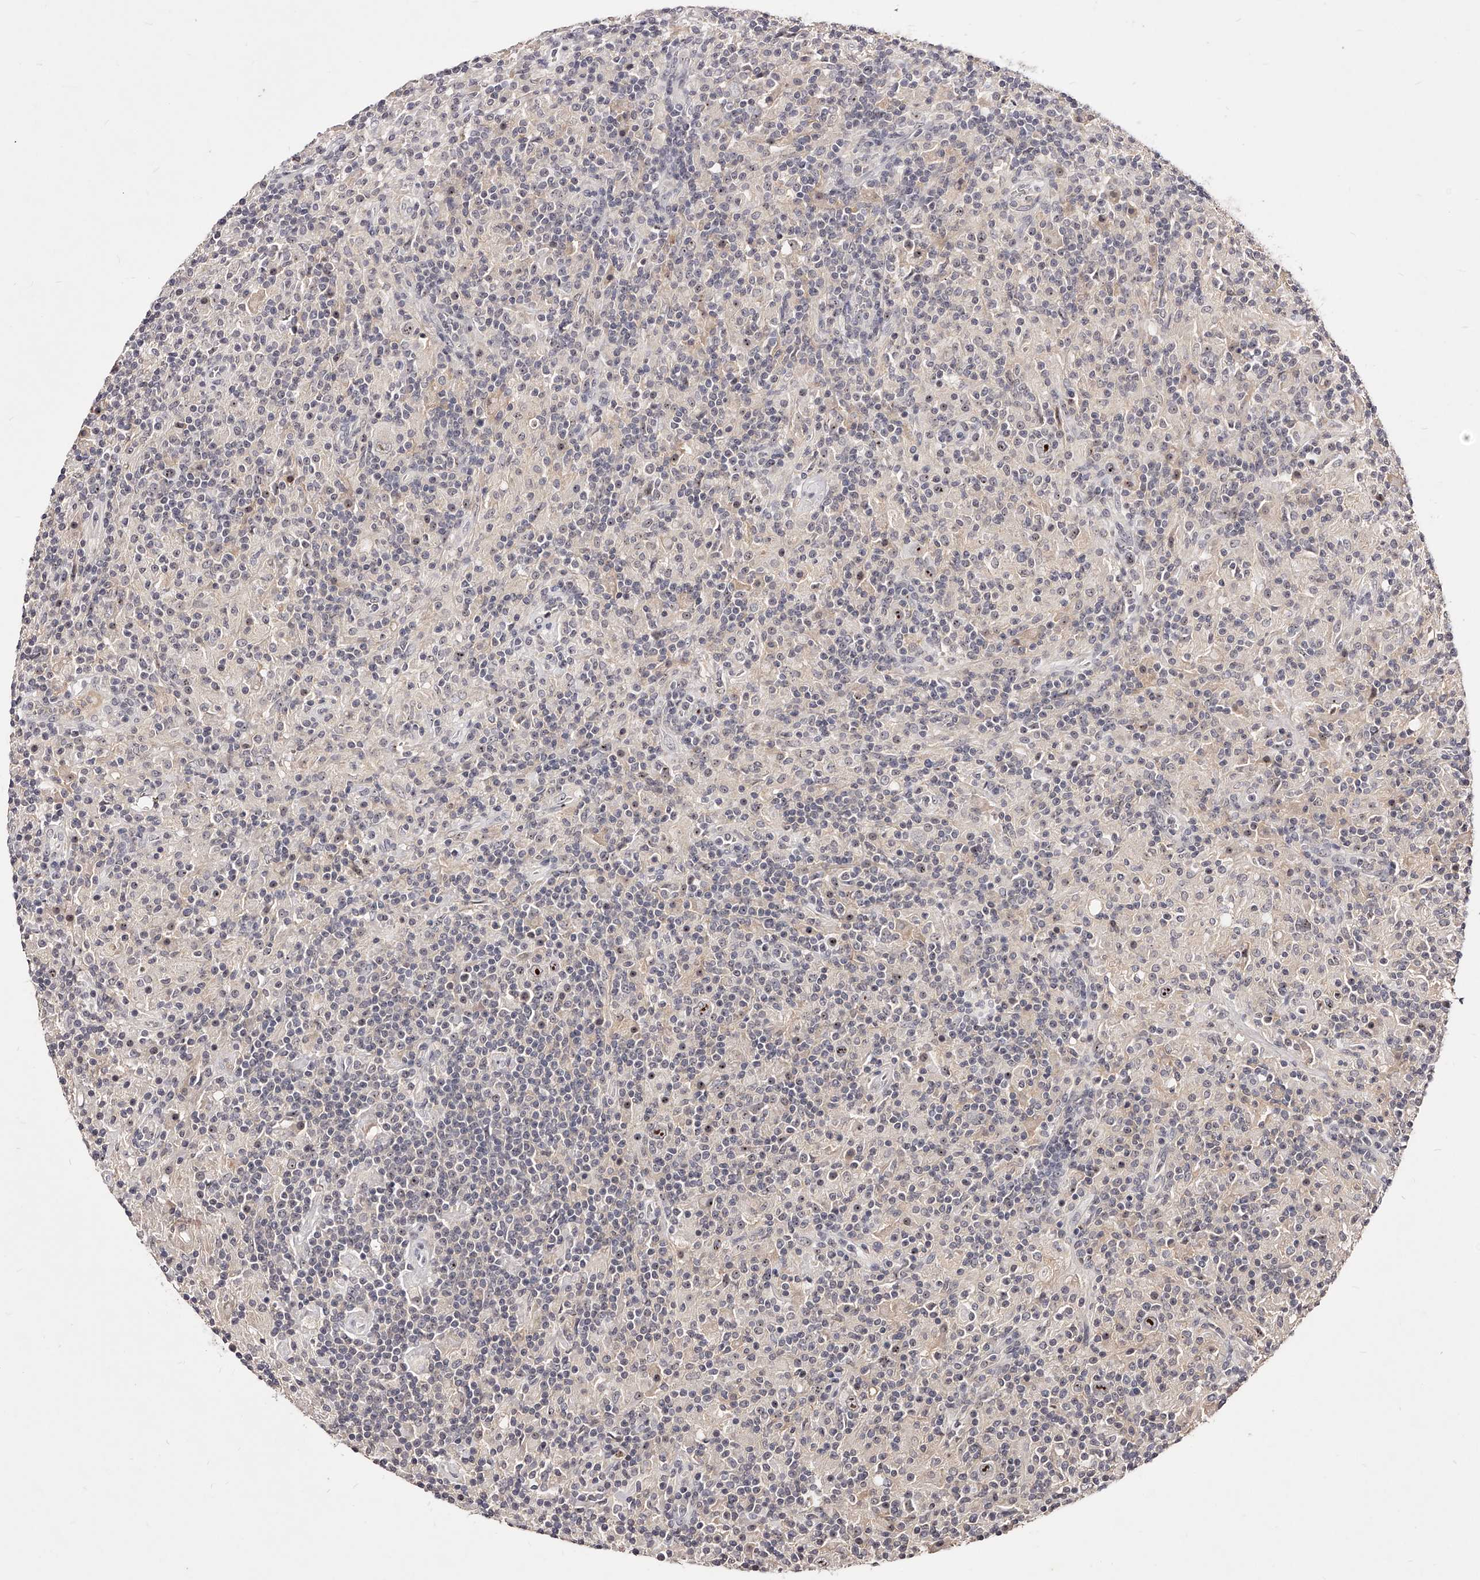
{"staining": {"intensity": "moderate", "quantity": "25%-75%", "location": "nuclear"}, "tissue": "lymphoma", "cell_type": "Tumor cells", "image_type": "cancer", "snomed": [{"axis": "morphology", "description": "Hodgkin's disease, NOS"}, {"axis": "topography", "description": "Lymph node"}], "caption": "Protein expression analysis of human Hodgkin's disease reveals moderate nuclear staining in approximately 25%-75% of tumor cells. Using DAB (3,3'-diaminobenzidine) (brown) and hematoxylin (blue) stains, captured at high magnification using brightfield microscopy.", "gene": "PHACTR1", "patient": {"sex": "male", "age": 70}}